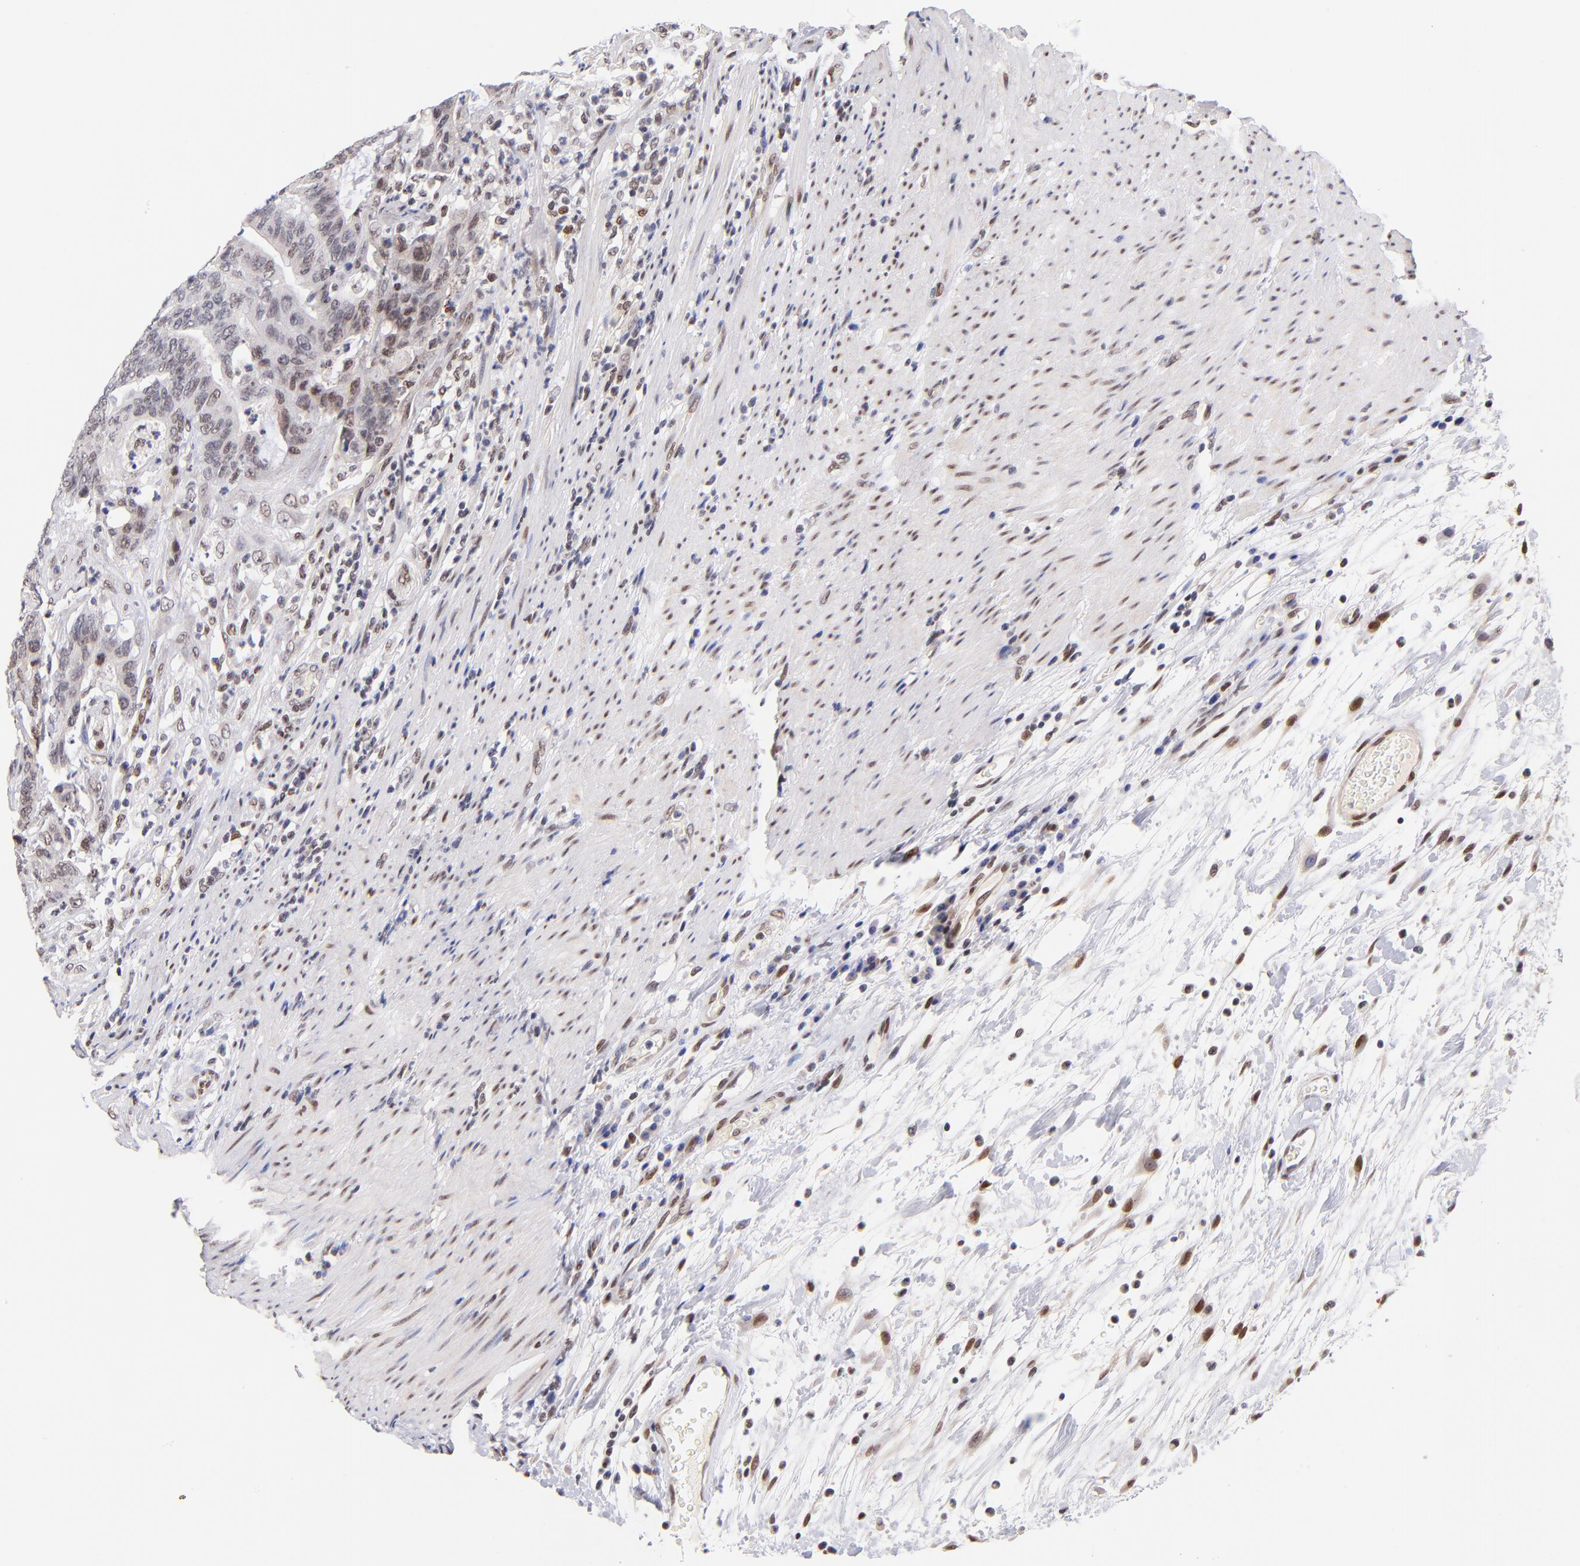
{"staining": {"intensity": "weak", "quantity": ">75%", "location": "nuclear"}, "tissue": "colorectal cancer", "cell_type": "Tumor cells", "image_type": "cancer", "snomed": [{"axis": "morphology", "description": "Adenocarcinoma, NOS"}, {"axis": "topography", "description": "Colon"}], "caption": "Protein staining shows weak nuclear positivity in approximately >75% of tumor cells in colorectal cancer (adenocarcinoma). (DAB (3,3'-diaminobenzidine) IHC, brown staining for protein, blue staining for nuclei).", "gene": "MIDEAS", "patient": {"sex": "male", "age": 54}}